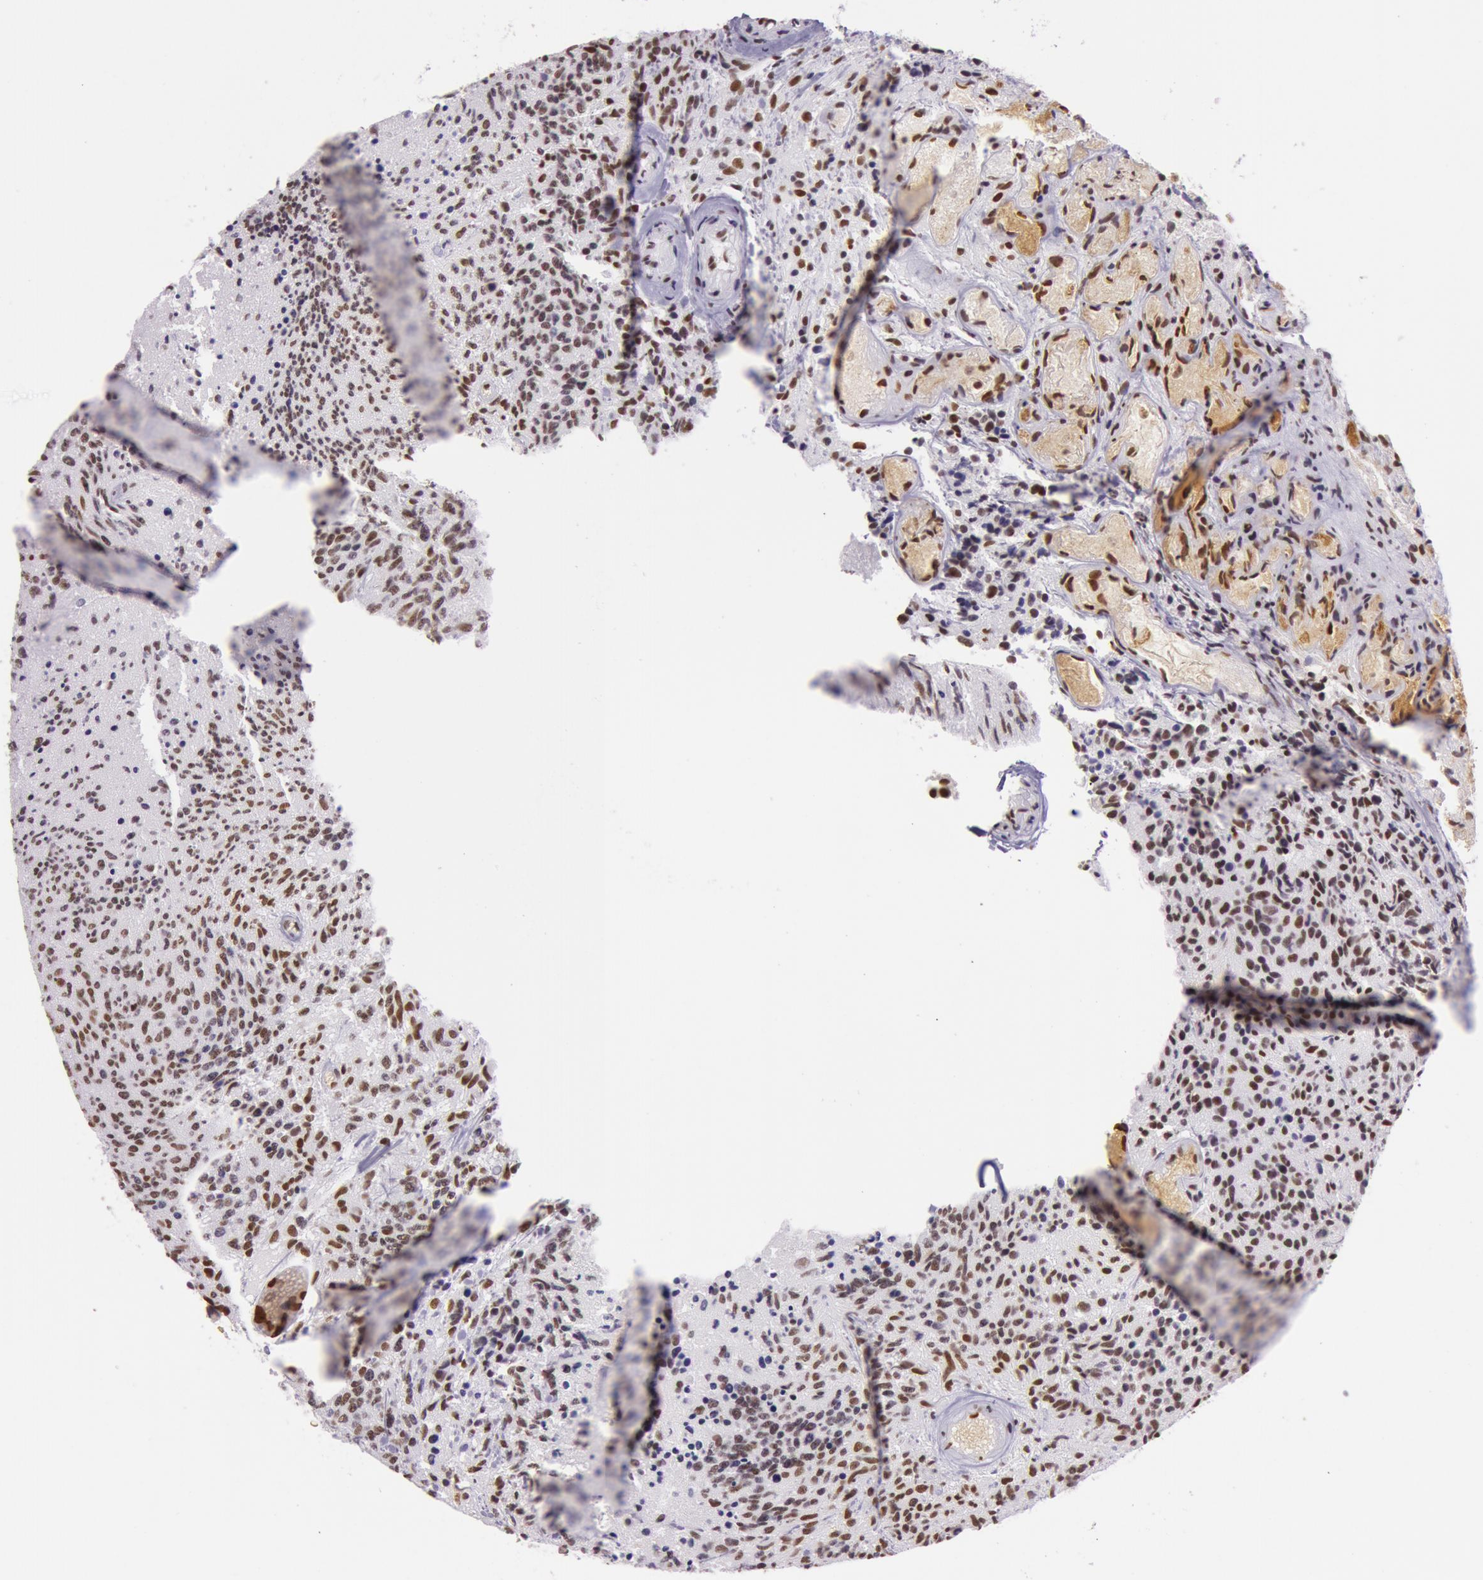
{"staining": {"intensity": "strong", "quantity": ">75%", "location": "nuclear"}, "tissue": "glioma", "cell_type": "Tumor cells", "image_type": "cancer", "snomed": [{"axis": "morphology", "description": "Glioma, malignant, High grade"}, {"axis": "topography", "description": "Brain"}], "caption": "IHC staining of glioma, which displays high levels of strong nuclear expression in approximately >75% of tumor cells indicating strong nuclear protein expression. The staining was performed using DAB (3,3'-diaminobenzidine) (brown) for protein detection and nuclei were counterstained in hematoxylin (blue).", "gene": "NBN", "patient": {"sex": "male", "age": 36}}